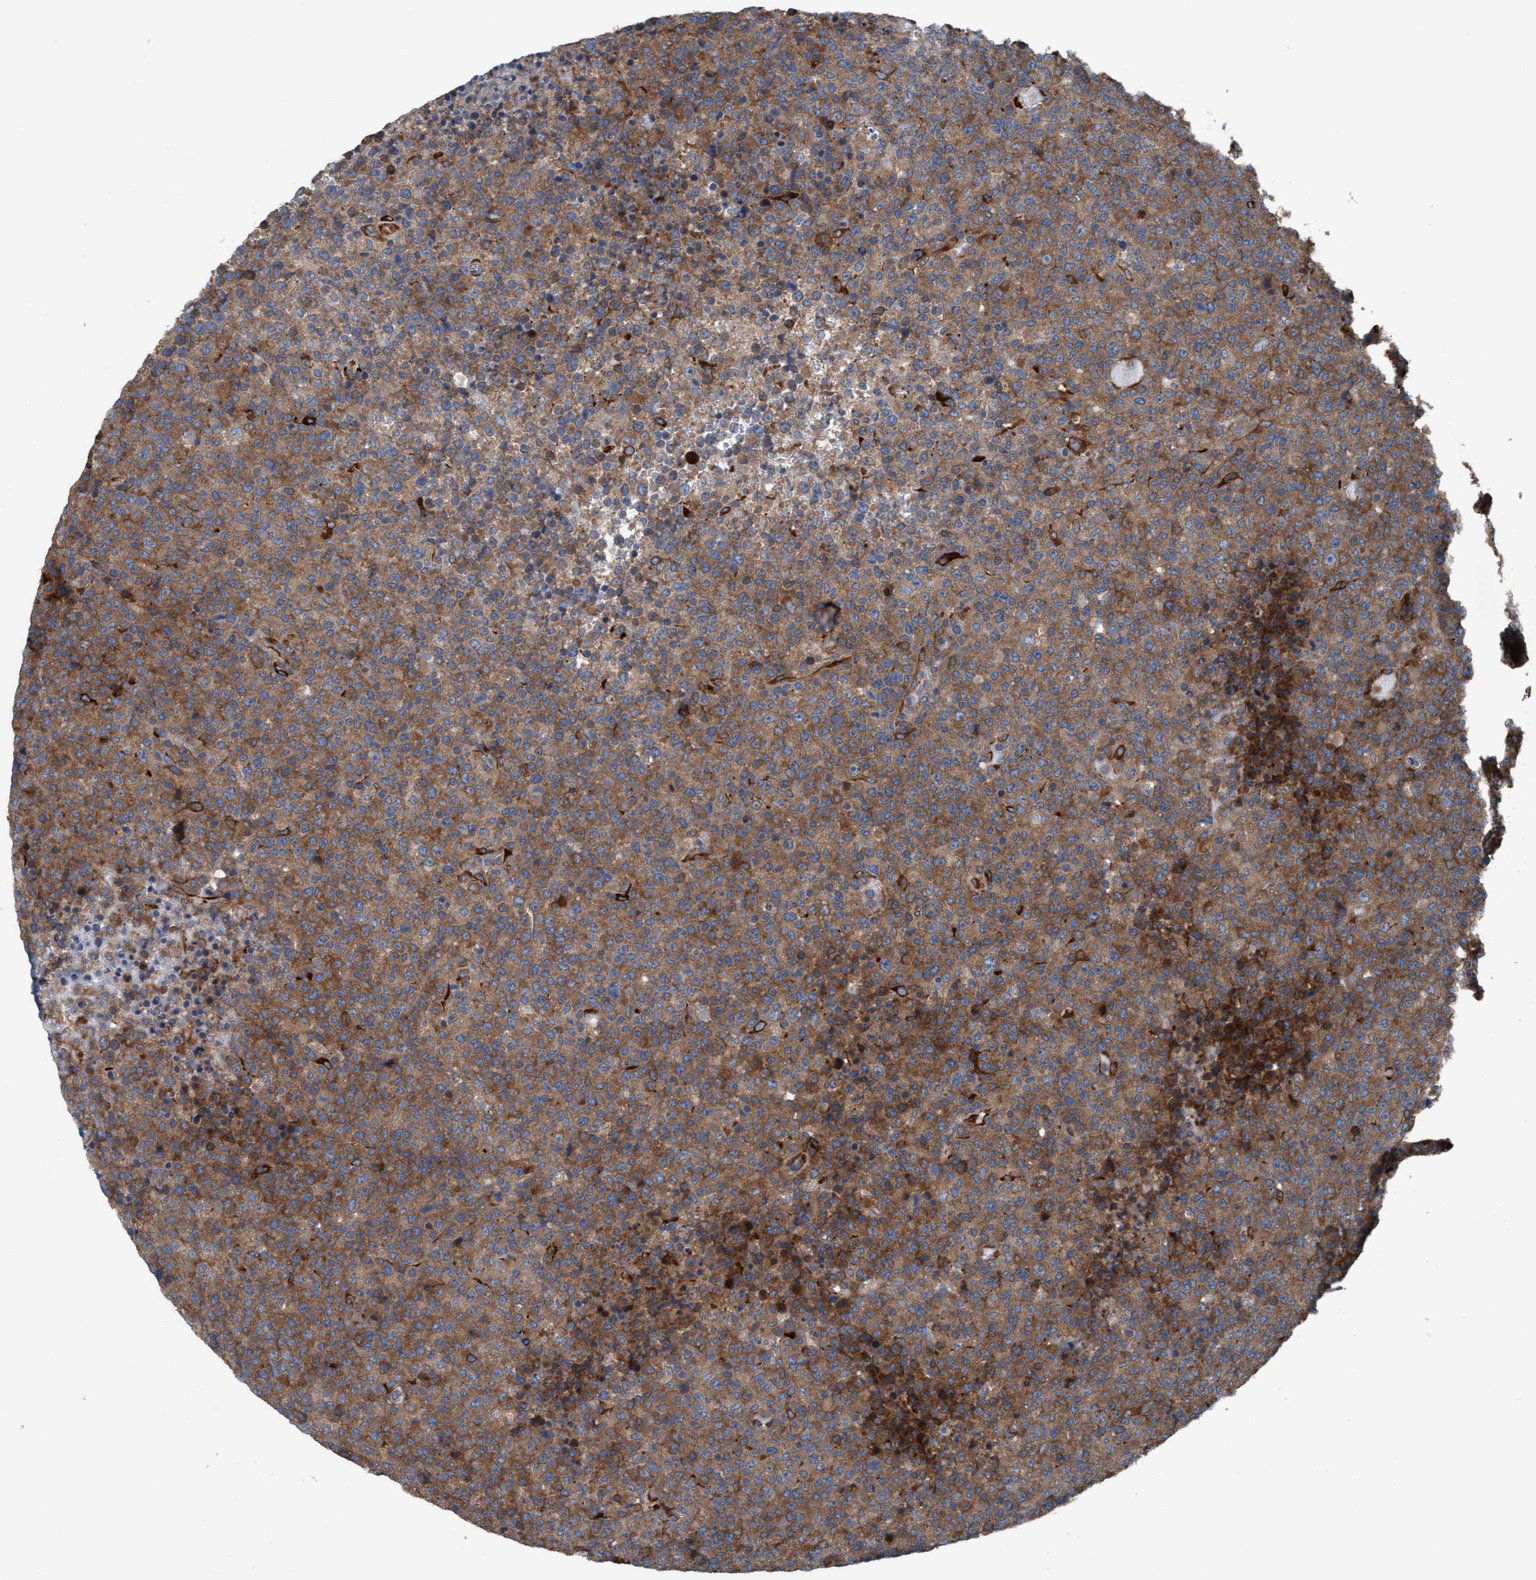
{"staining": {"intensity": "moderate", "quantity": ">75%", "location": "cytoplasmic/membranous"}, "tissue": "lymphoma", "cell_type": "Tumor cells", "image_type": "cancer", "snomed": [{"axis": "morphology", "description": "Malignant lymphoma, non-Hodgkin's type, High grade"}, {"axis": "topography", "description": "Lymph node"}], "caption": "The histopathology image demonstrates a brown stain indicating the presence of a protein in the cytoplasmic/membranous of tumor cells in malignant lymphoma, non-Hodgkin's type (high-grade).", "gene": "NMT1", "patient": {"sex": "male", "age": 13}}